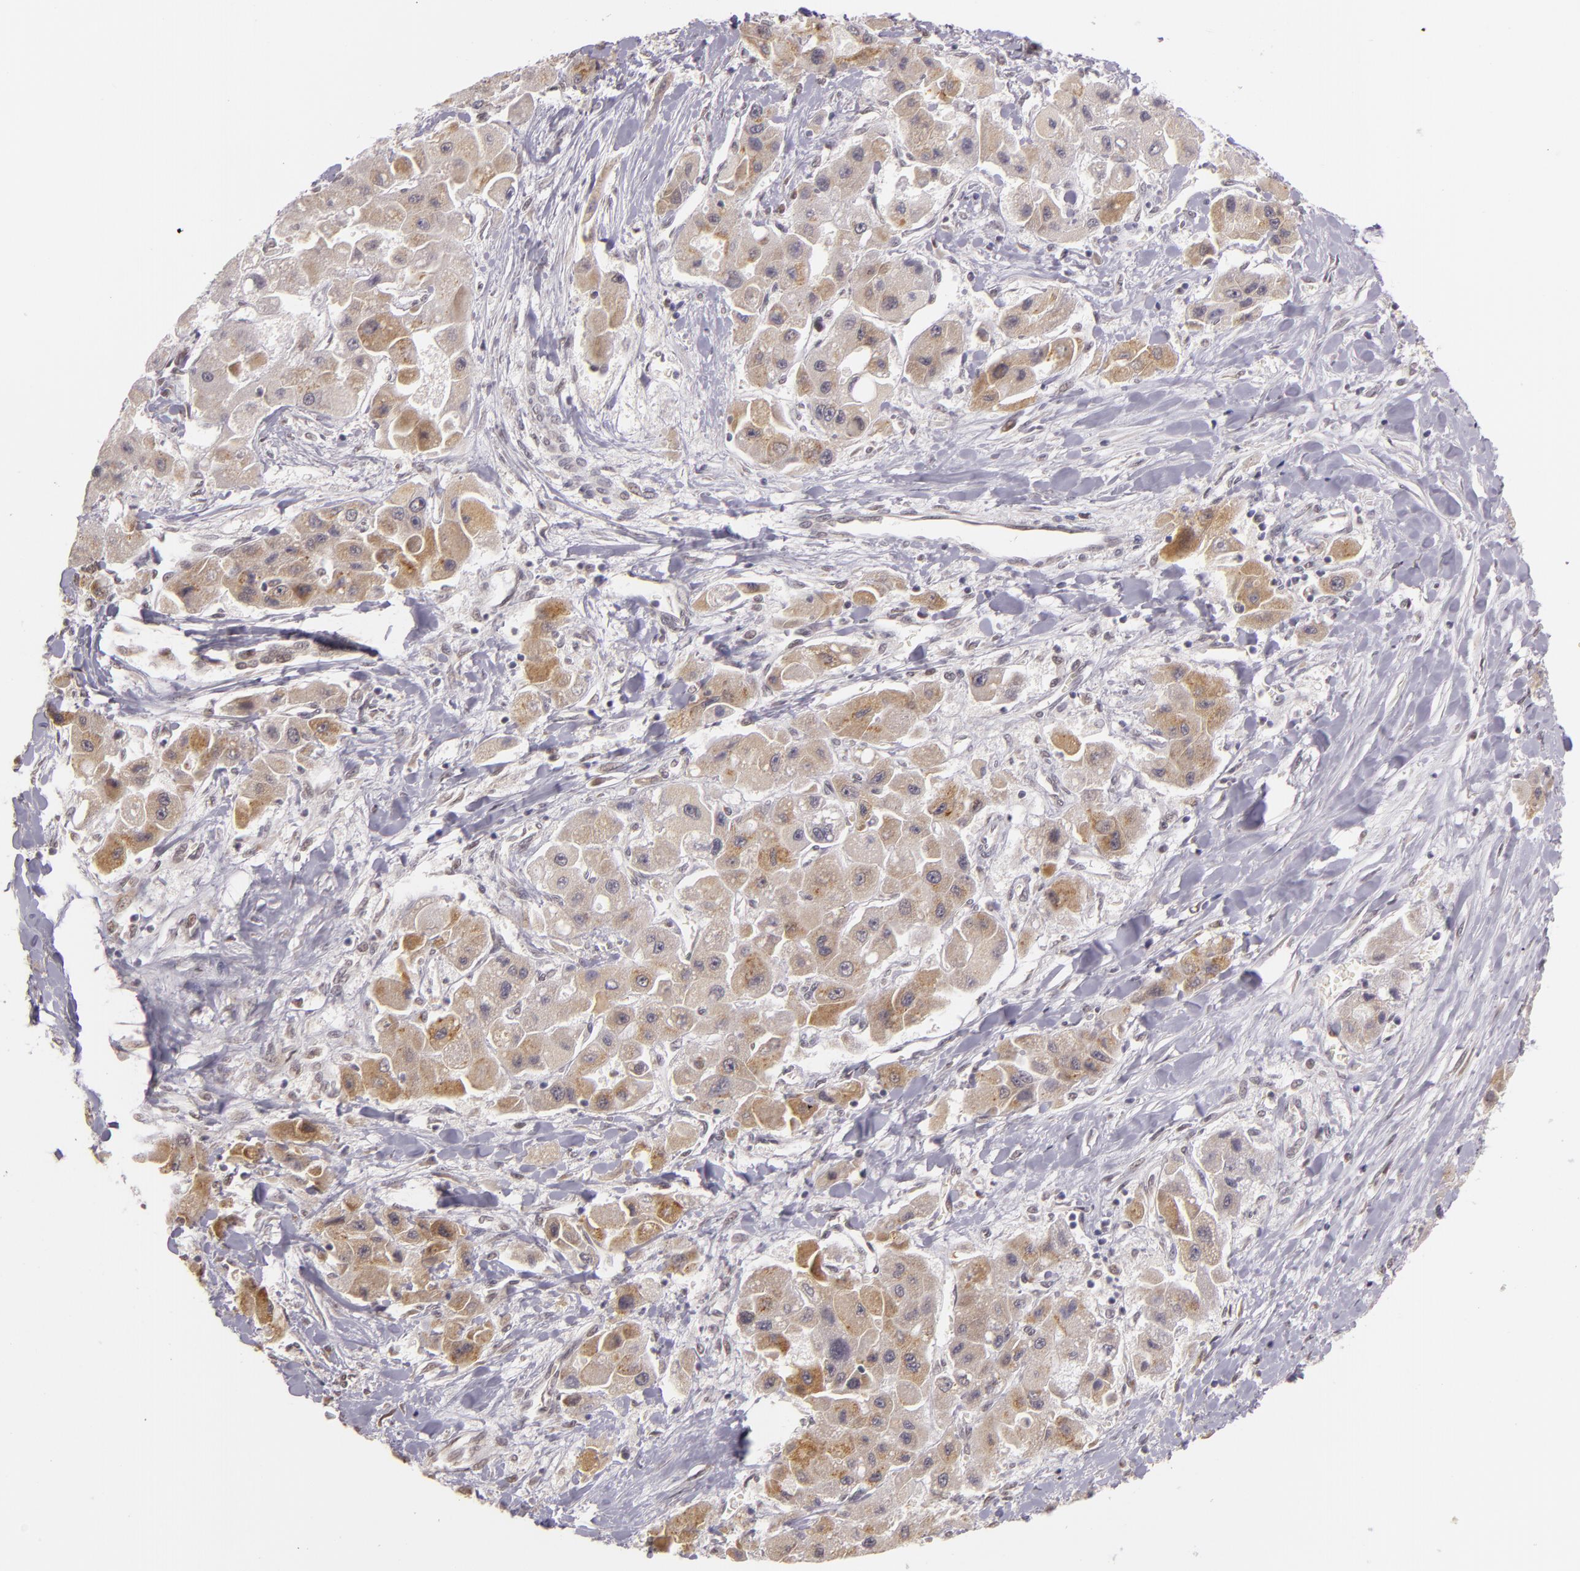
{"staining": {"intensity": "moderate", "quantity": "25%-75%", "location": "cytoplasmic/membranous"}, "tissue": "liver cancer", "cell_type": "Tumor cells", "image_type": "cancer", "snomed": [{"axis": "morphology", "description": "Carcinoma, Hepatocellular, NOS"}, {"axis": "topography", "description": "Liver"}], "caption": "Liver cancer stained with a brown dye exhibits moderate cytoplasmic/membranous positive staining in about 25%-75% of tumor cells.", "gene": "ALX1", "patient": {"sex": "male", "age": 24}}